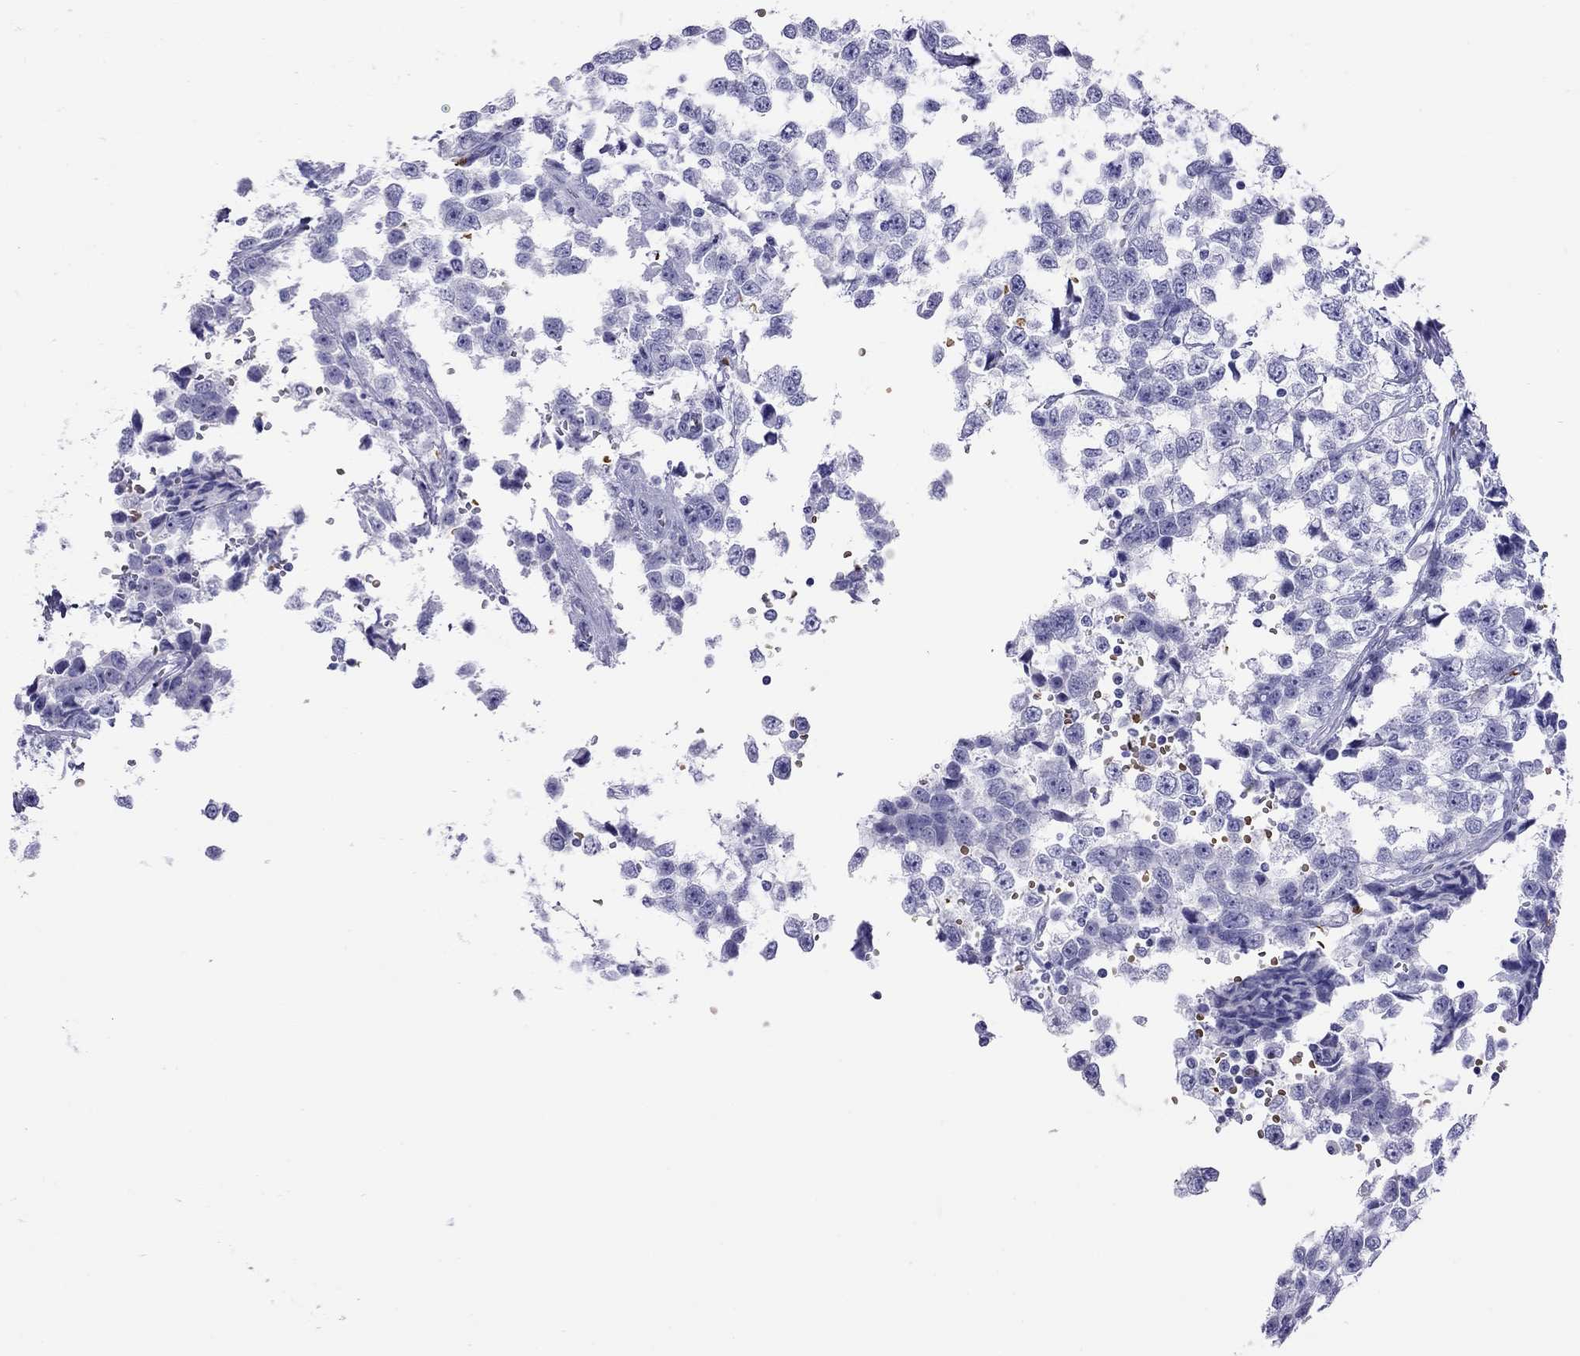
{"staining": {"intensity": "negative", "quantity": "none", "location": "none"}, "tissue": "testis cancer", "cell_type": "Tumor cells", "image_type": "cancer", "snomed": [{"axis": "morphology", "description": "Seminoma, NOS"}, {"axis": "topography", "description": "Testis"}], "caption": "Tumor cells show no significant positivity in seminoma (testis).", "gene": "PTPRN", "patient": {"sex": "male", "age": 34}}